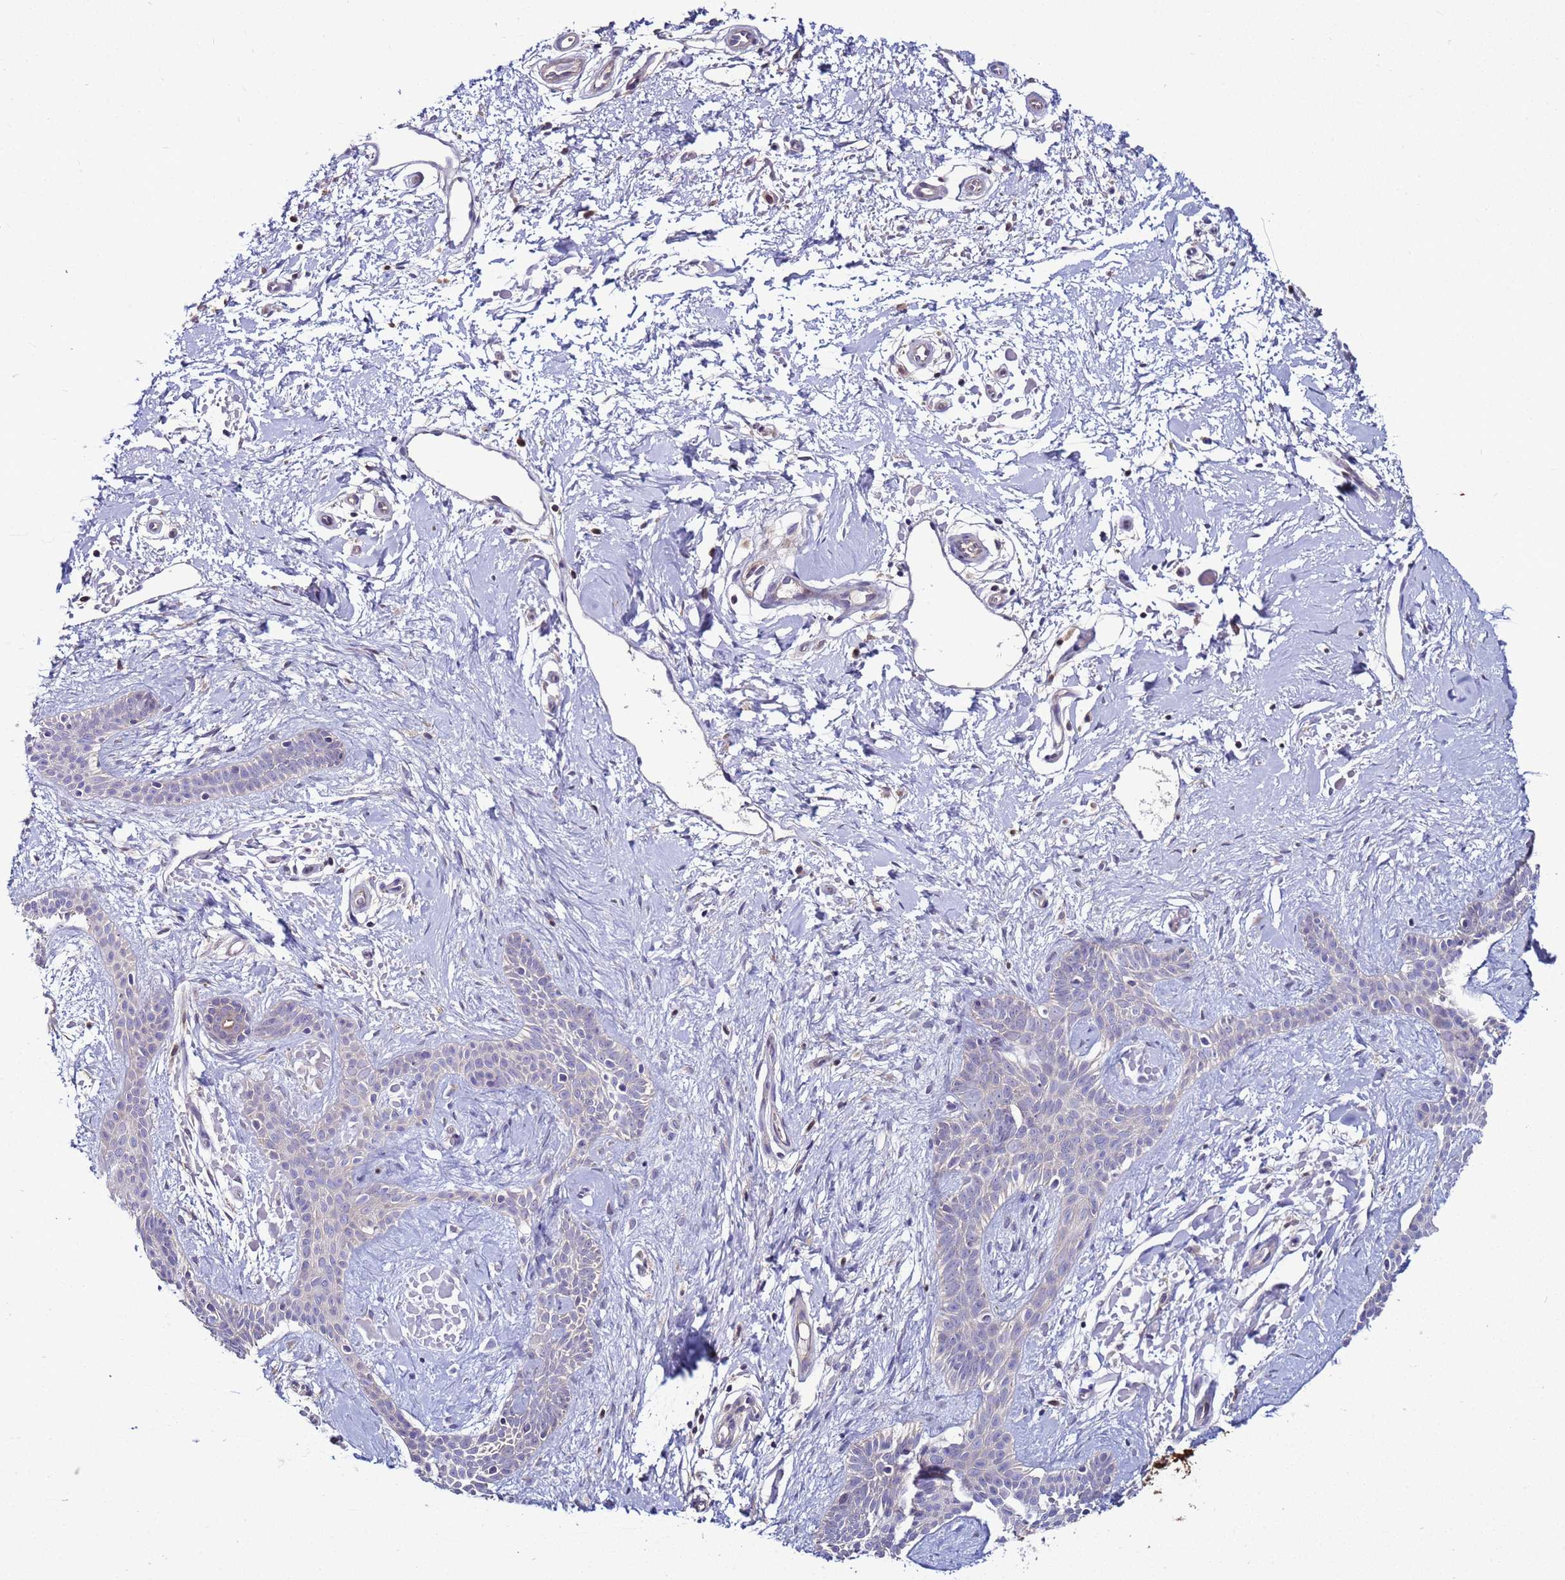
{"staining": {"intensity": "negative", "quantity": "none", "location": "none"}, "tissue": "skin cancer", "cell_type": "Tumor cells", "image_type": "cancer", "snomed": [{"axis": "morphology", "description": "Basal cell carcinoma"}, {"axis": "topography", "description": "Skin"}], "caption": "Tumor cells are negative for brown protein staining in skin cancer (basal cell carcinoma).", "gene": "RABL2B", "patient": {"sex": "male", "age": 78}}